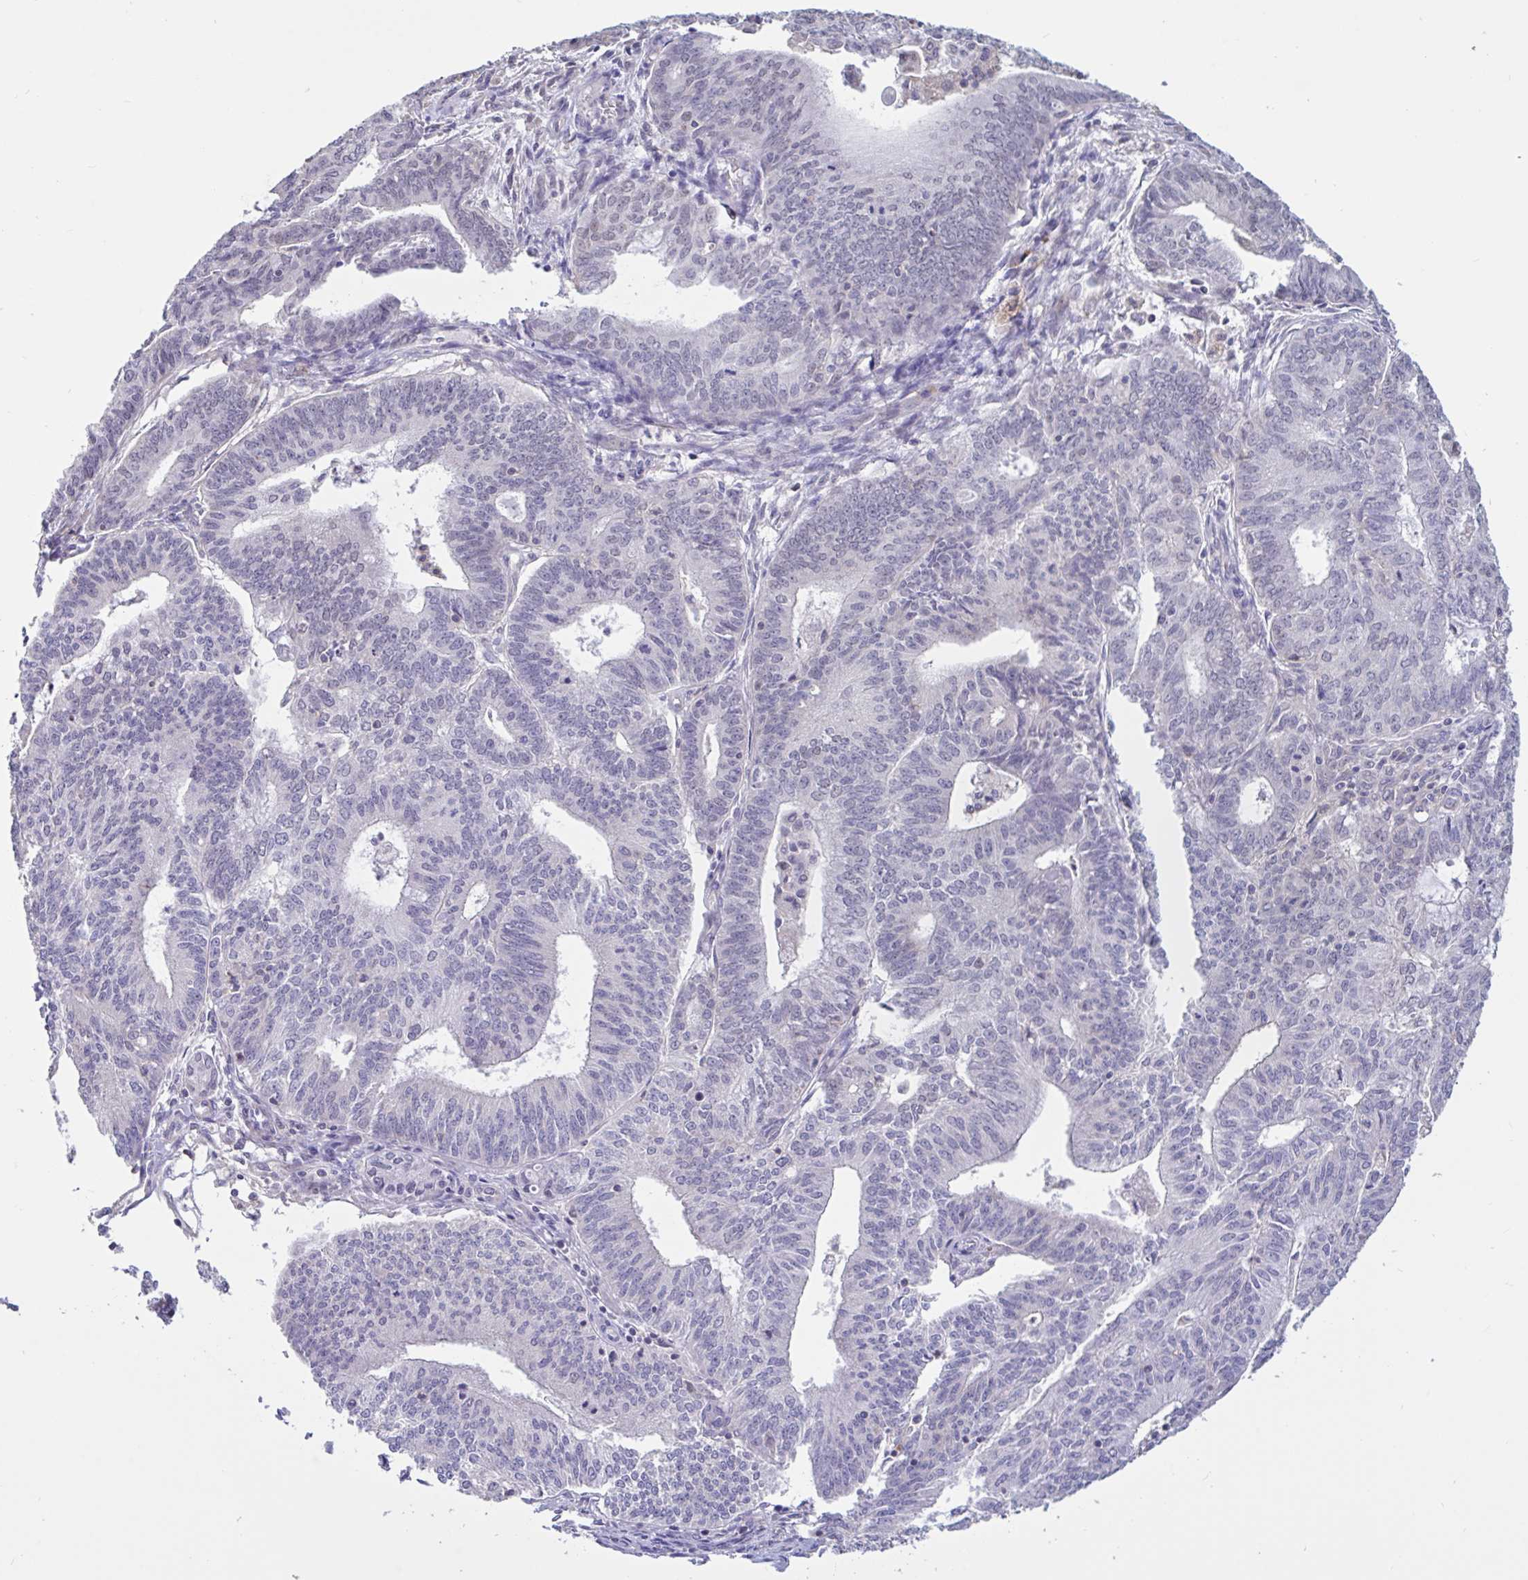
{"staining": {"intensity": "negative", "quantity": "none", "location": "none"}, "tissue": "endometrial cancer", "cell_type": "Tumor cells", "image_type": "cancer", "snomed": [{"axis": "morphology", "description": "Adenocarcinoma, NOS"}, {"axis": "topography", "description": "Endometrium"}], "caption": "There is no significant expression in tumor cells of endometrial cancer.", "gene": "DDX39A", "patient": {"sex": "female", "age": 61}}